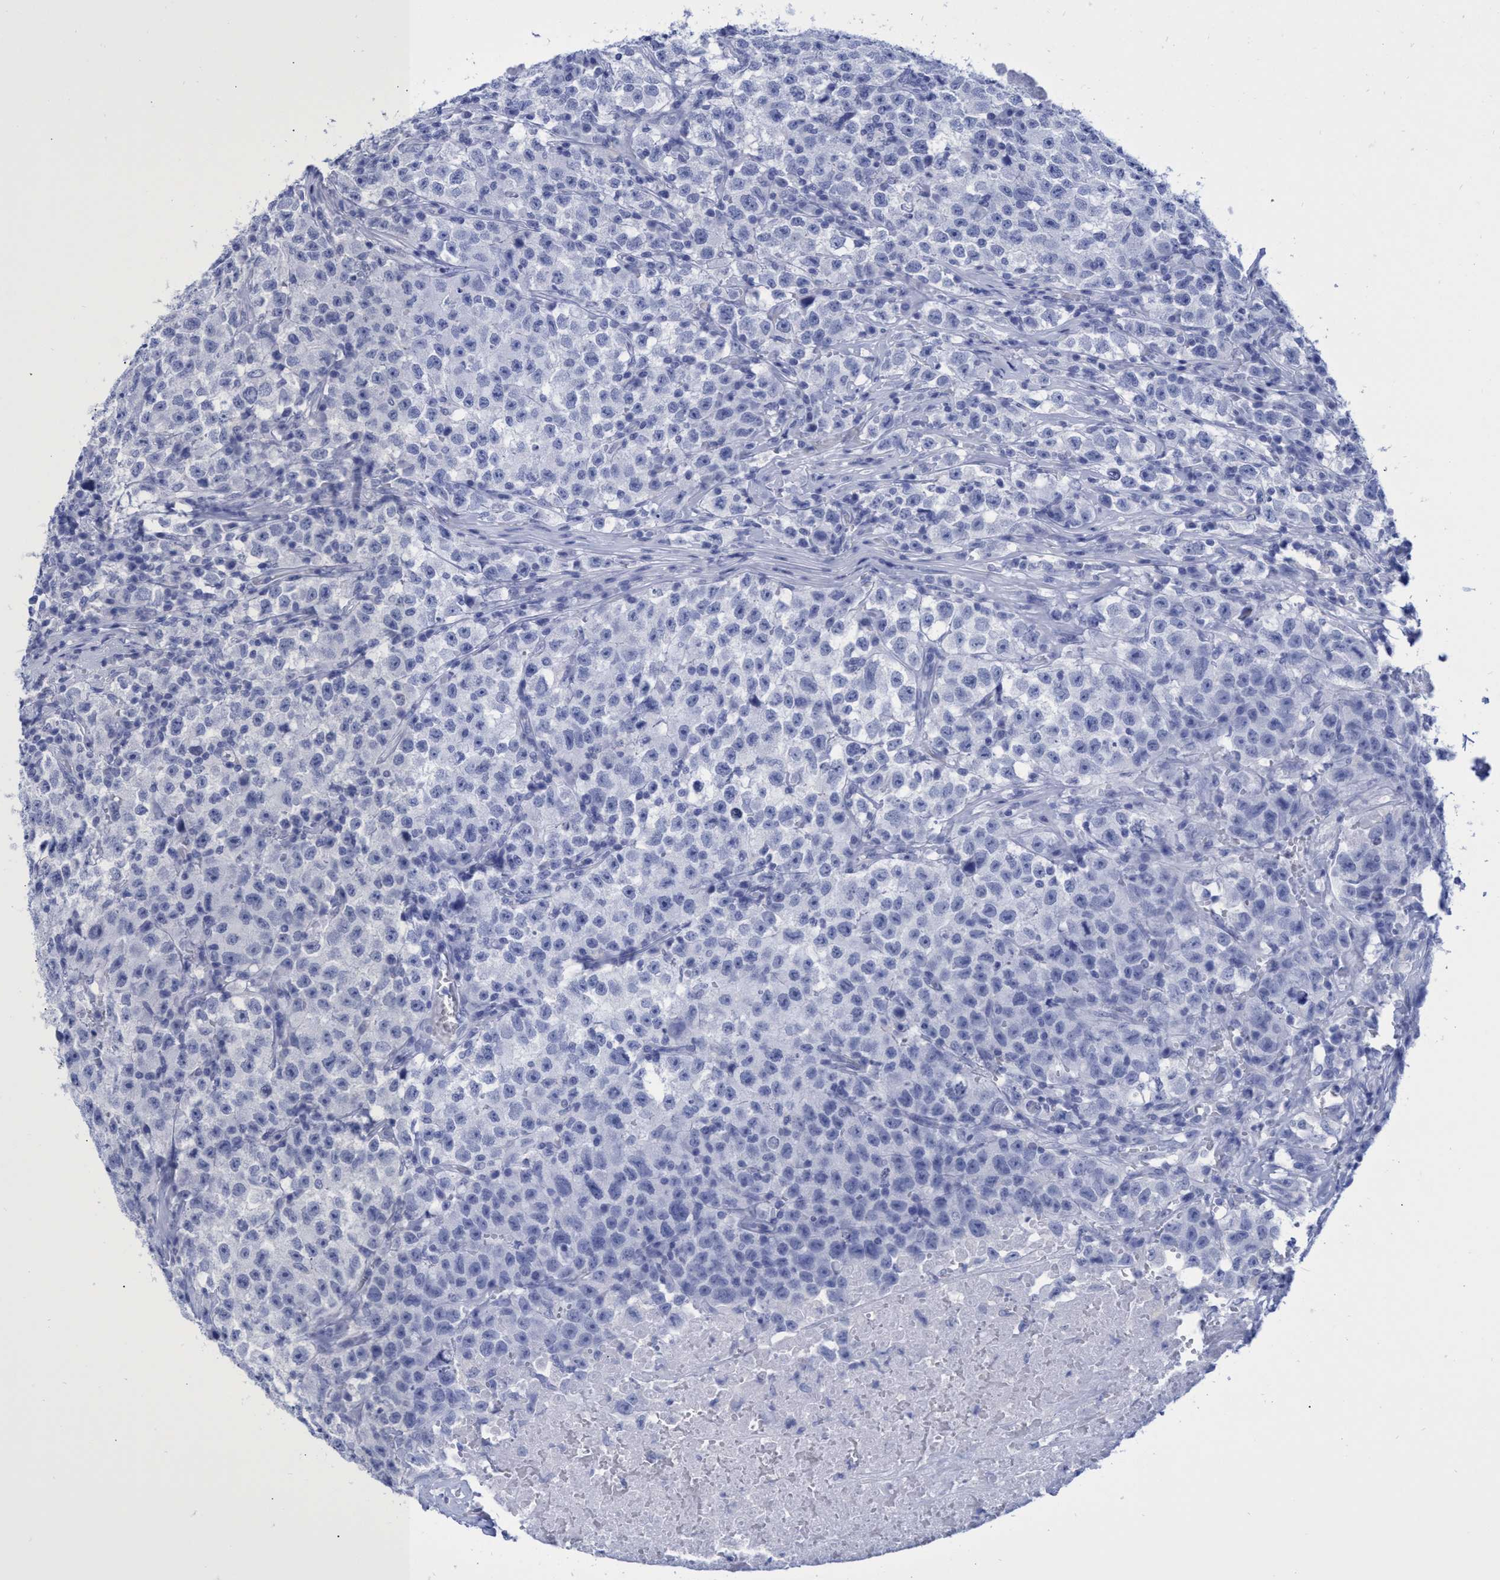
{"staining": {"intensity": "negative", "quantity": "none", "location": "none"}, "tissue": "testis cancer", "cell_type": "Tumor cells", "image_type": "cancer", "snomed": [{"axis": "morphology", "description": "Seminoma, NOS"}, {"axis": "topography", "description": "Testis"}], "caption": "Immunohistochemistry (IHC) photomicrograph of neoplastic tissue: human testis cancer (seminoma) stained with DAB (3,3'-diaminobenzidine) shows no significant protein expression in tumor cells.", "gene": "INSL6", "patient": {"sex": "male", "age": 22}}